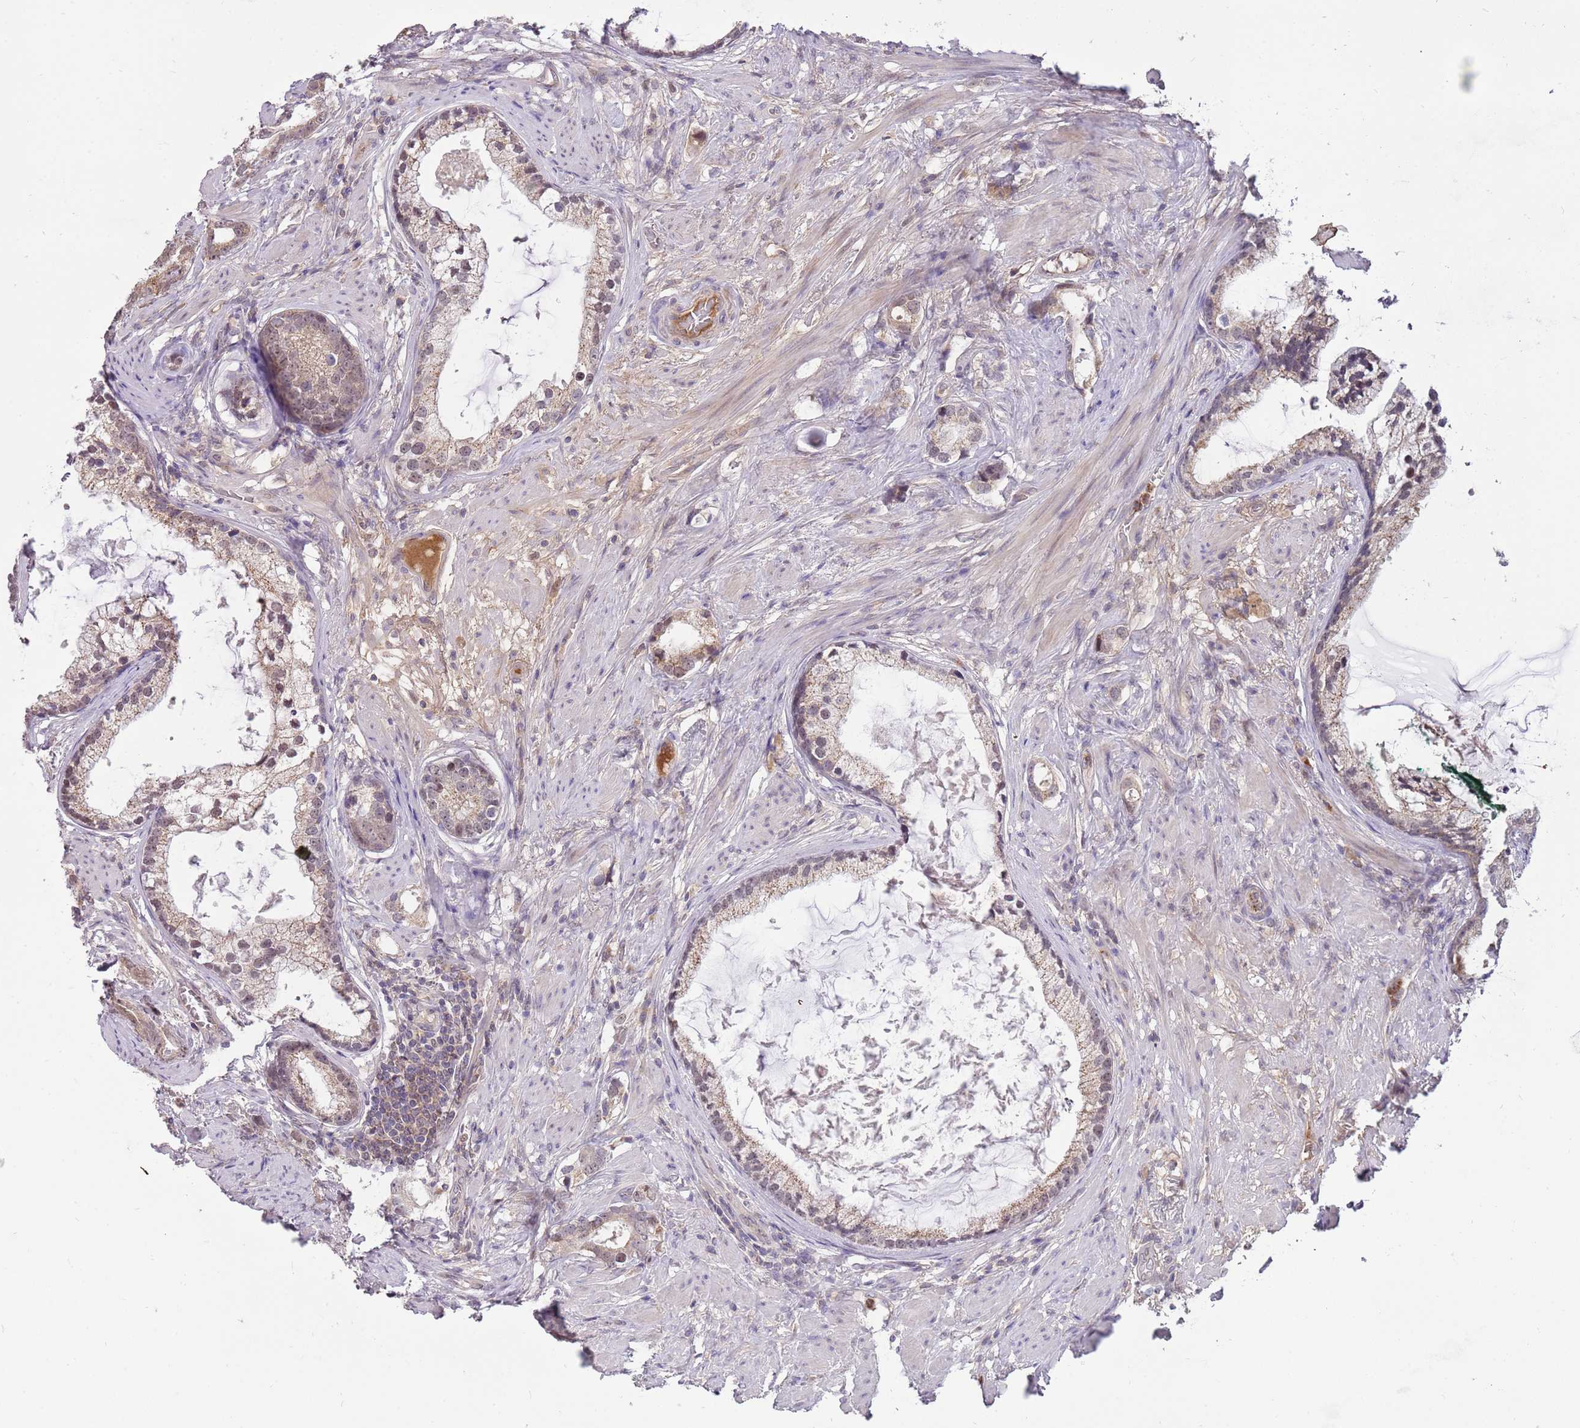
{"staining": {"intensity": "weak", "quantity": "25%-75%", "location": "cytoplasmic/membranous"}, "tissue": "prostate cancer", "cell_type": "Tumor cells", "image_type": "cancer", "snomed": [{"axis": "morphology", "description": "Adenocarcinoma, Low grade"}, {"axis": "topography", "description": "Prostate"}], "caption": "A brown stain labels weak cytoplasmic/membranous staining of a protein in low-grade adenocarcinoma (prostate) tumor cells. (DAB IHC, brown staining for protein, blue staining for nuclei).", "gene": "NBPF6", "patient": {"sex": "male", "age": 71}}